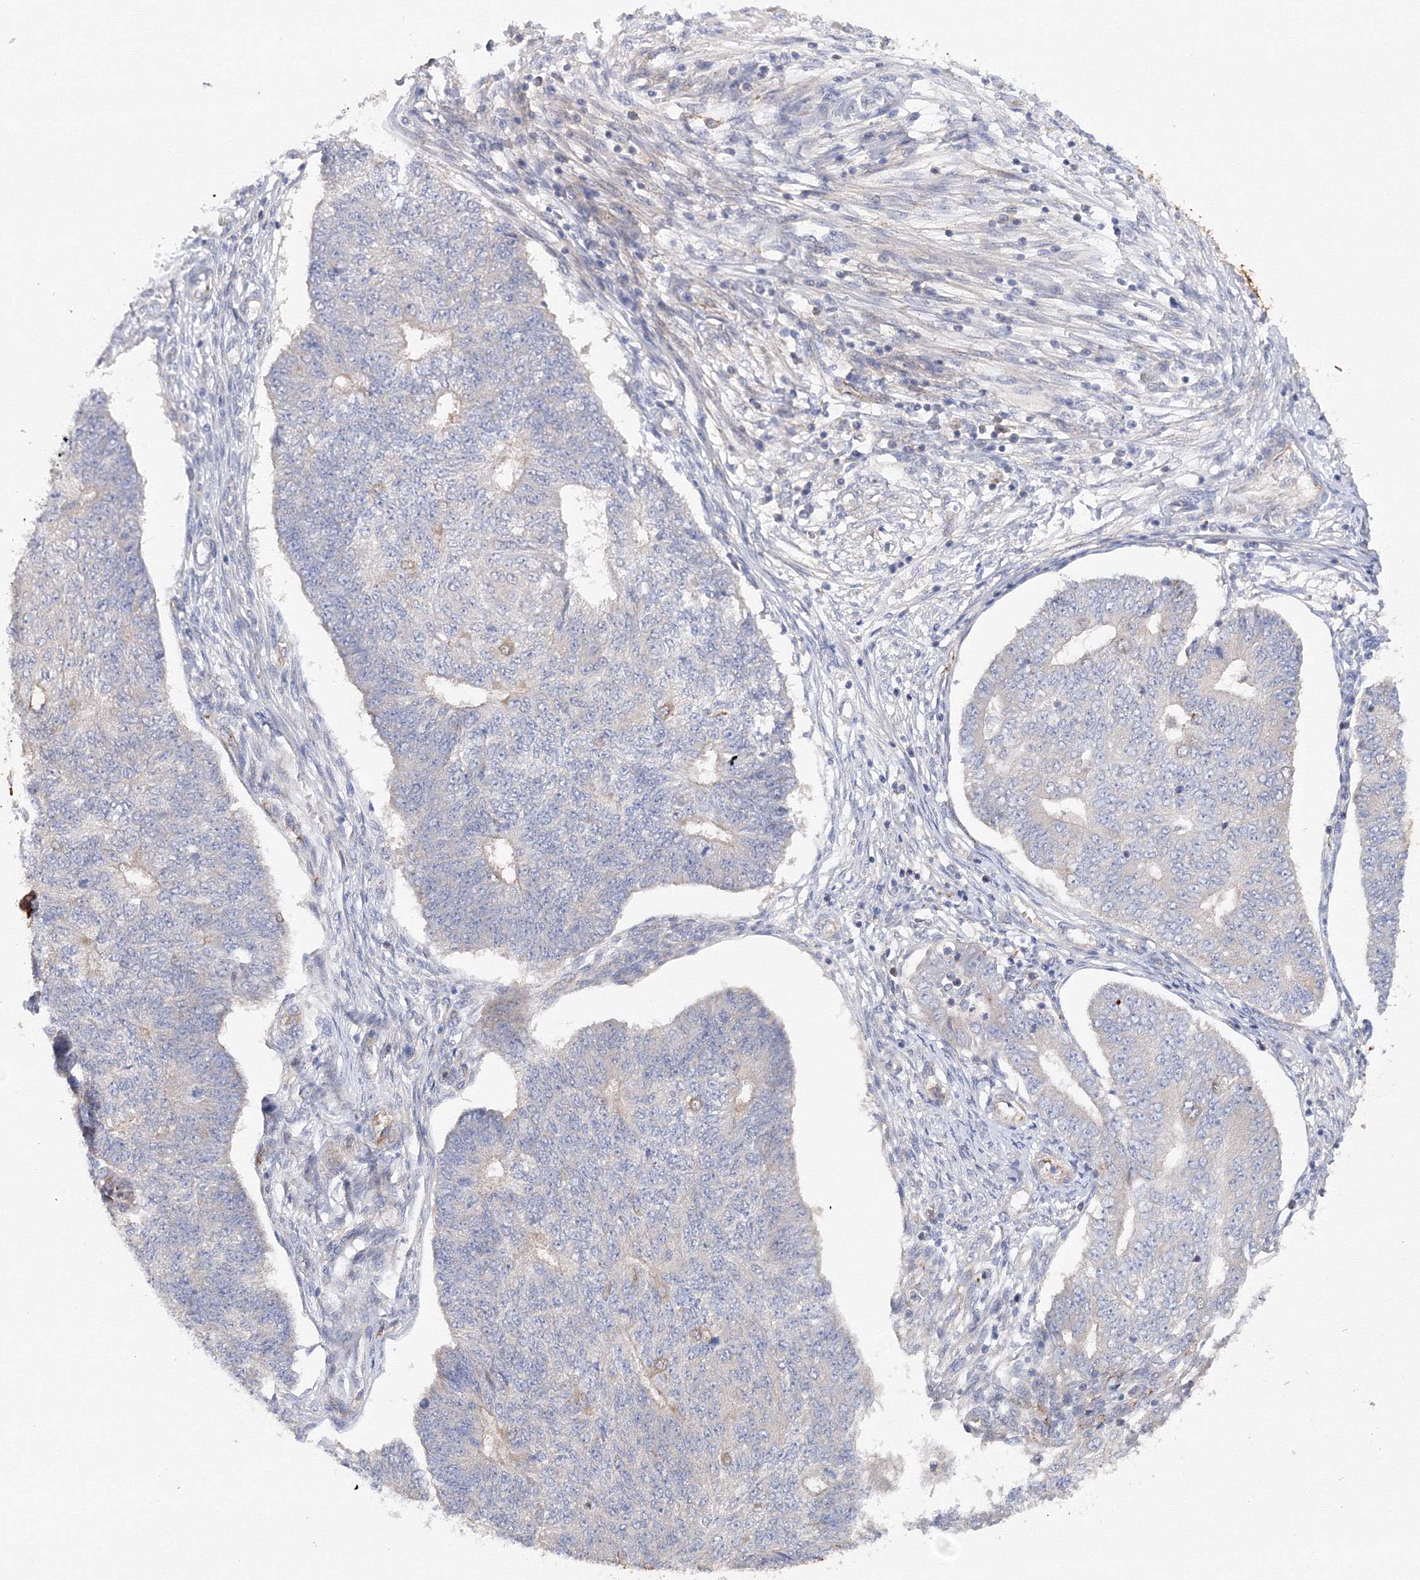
{"staining": {"intensity": "negative", "quantity": "none", "location": "none"}, "tissue": "endometrial cancer", "cell_type": "Tumor cells", "image_type": "cancer", "snomed": [{"axis": "morphology", "description": "Adenocarcinoma, NOS"}, {"axis": "topography", "description": "Endometrium"}], "caption": "This micrograph is of endometrial adenocarcinoma stained with immunohistochemistry (IHC) to label a protein in brown with the nuclei are counter-stained blue. There is no expression in tumor cells.", "gene": "DIS3L2", "patient": {"sex": "female", "age": 32}}